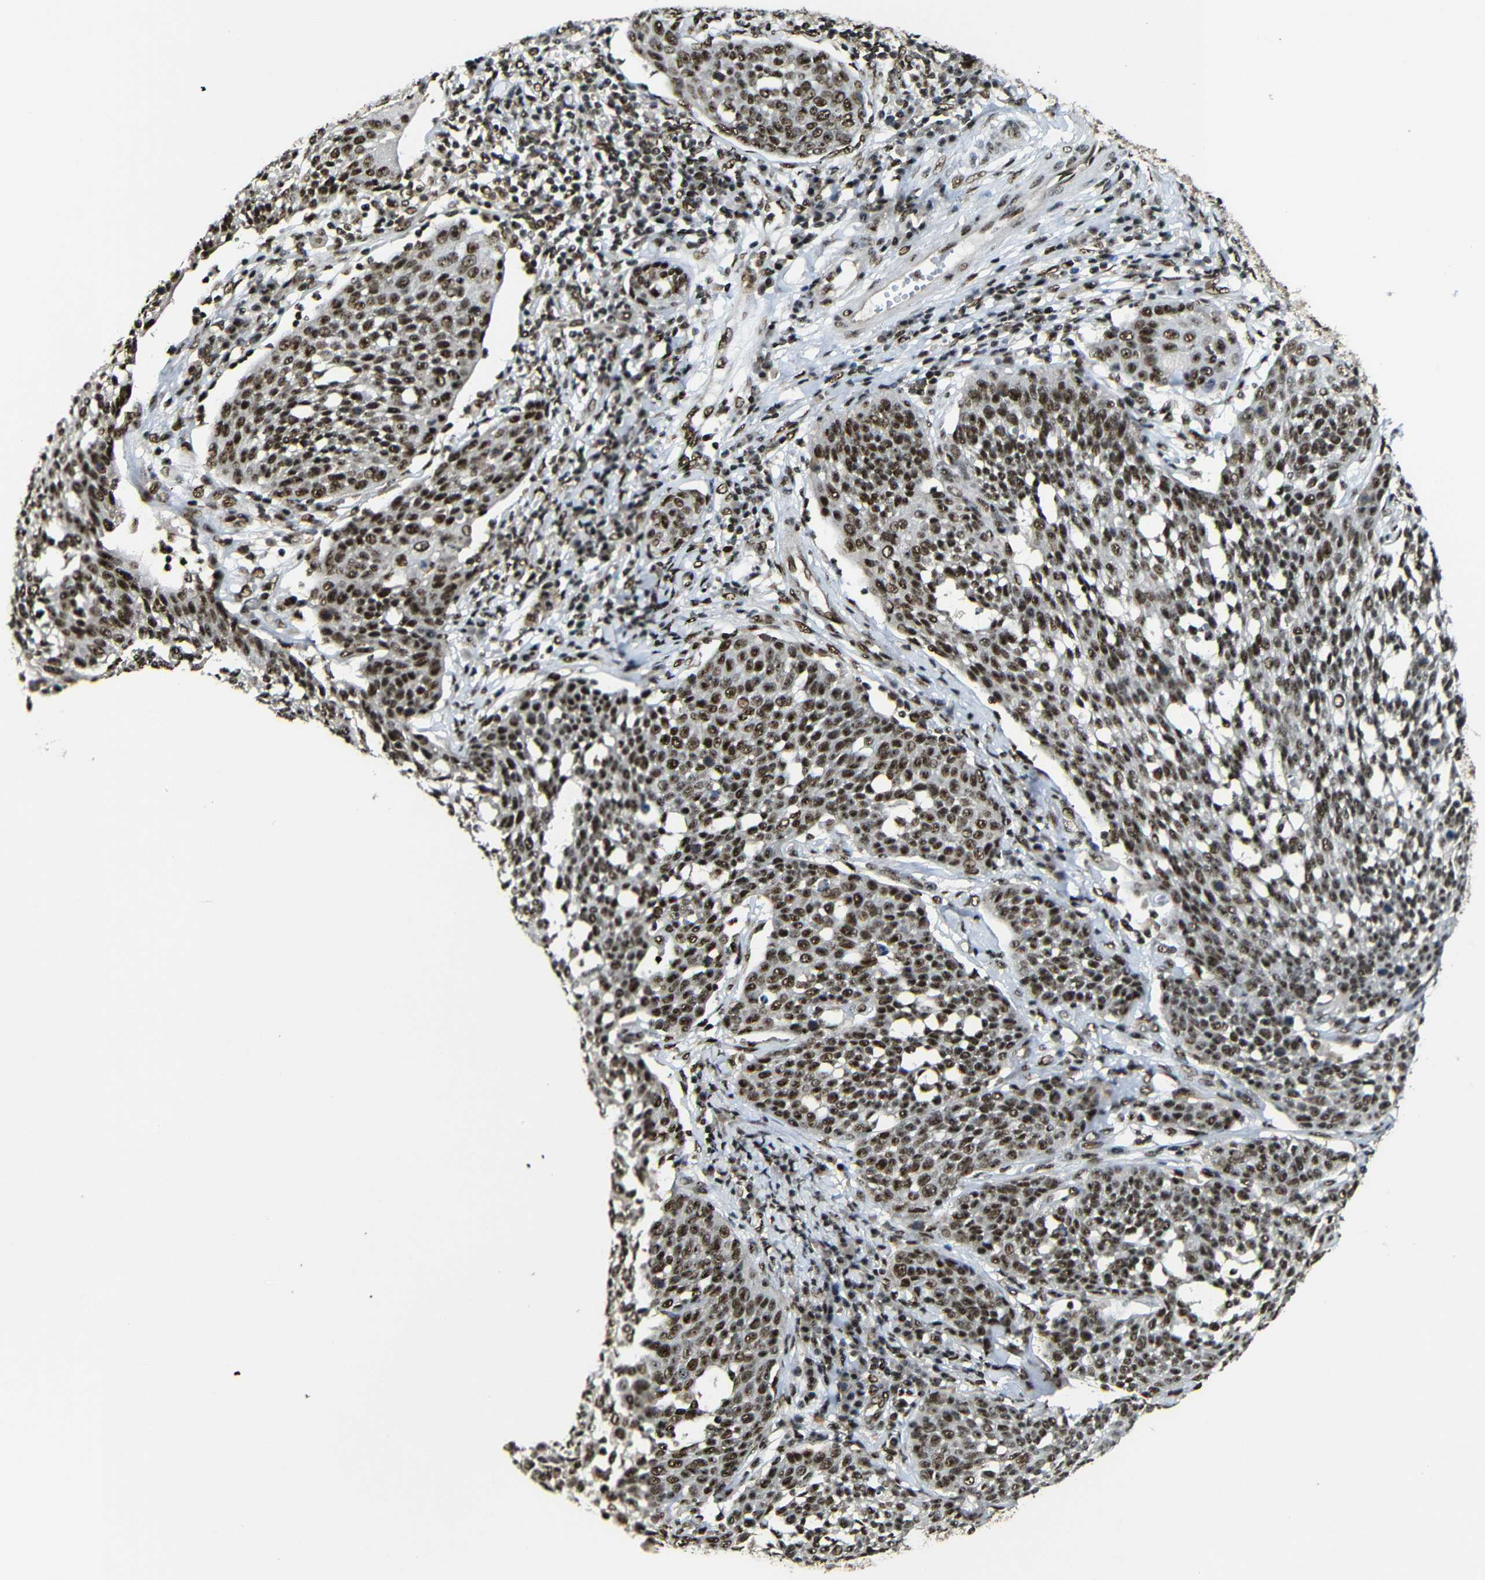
{"staining": {"intensity": "moderate", "quantity": ">75%", "location": "cytoplasmic/membranous,nuclear"}, "tissue": "cervical cancer", "cell_type": "Tumor cells", "image_type": "cancer", "snomed": [{"axis": "morphology", "description": "Squamous cell carcinoma, NOS"}, {"axis": "topography", "description": "Cervix"}], "caption": "Protein staining by immunohistochemistry (IHC) exhibits moderate cytoplasmic/membranous and nuclear staining in about >75% of tumor cells in cervical cancer (squamous cell carcinoma). The staining was performed using DAB to visualize the protein expression in brown, while the nuclei were stained in blue with hematoxylin (Magnification: 20x).", "gene": "TCF7L2", "patient": {"sex": "female", "age": 34}}